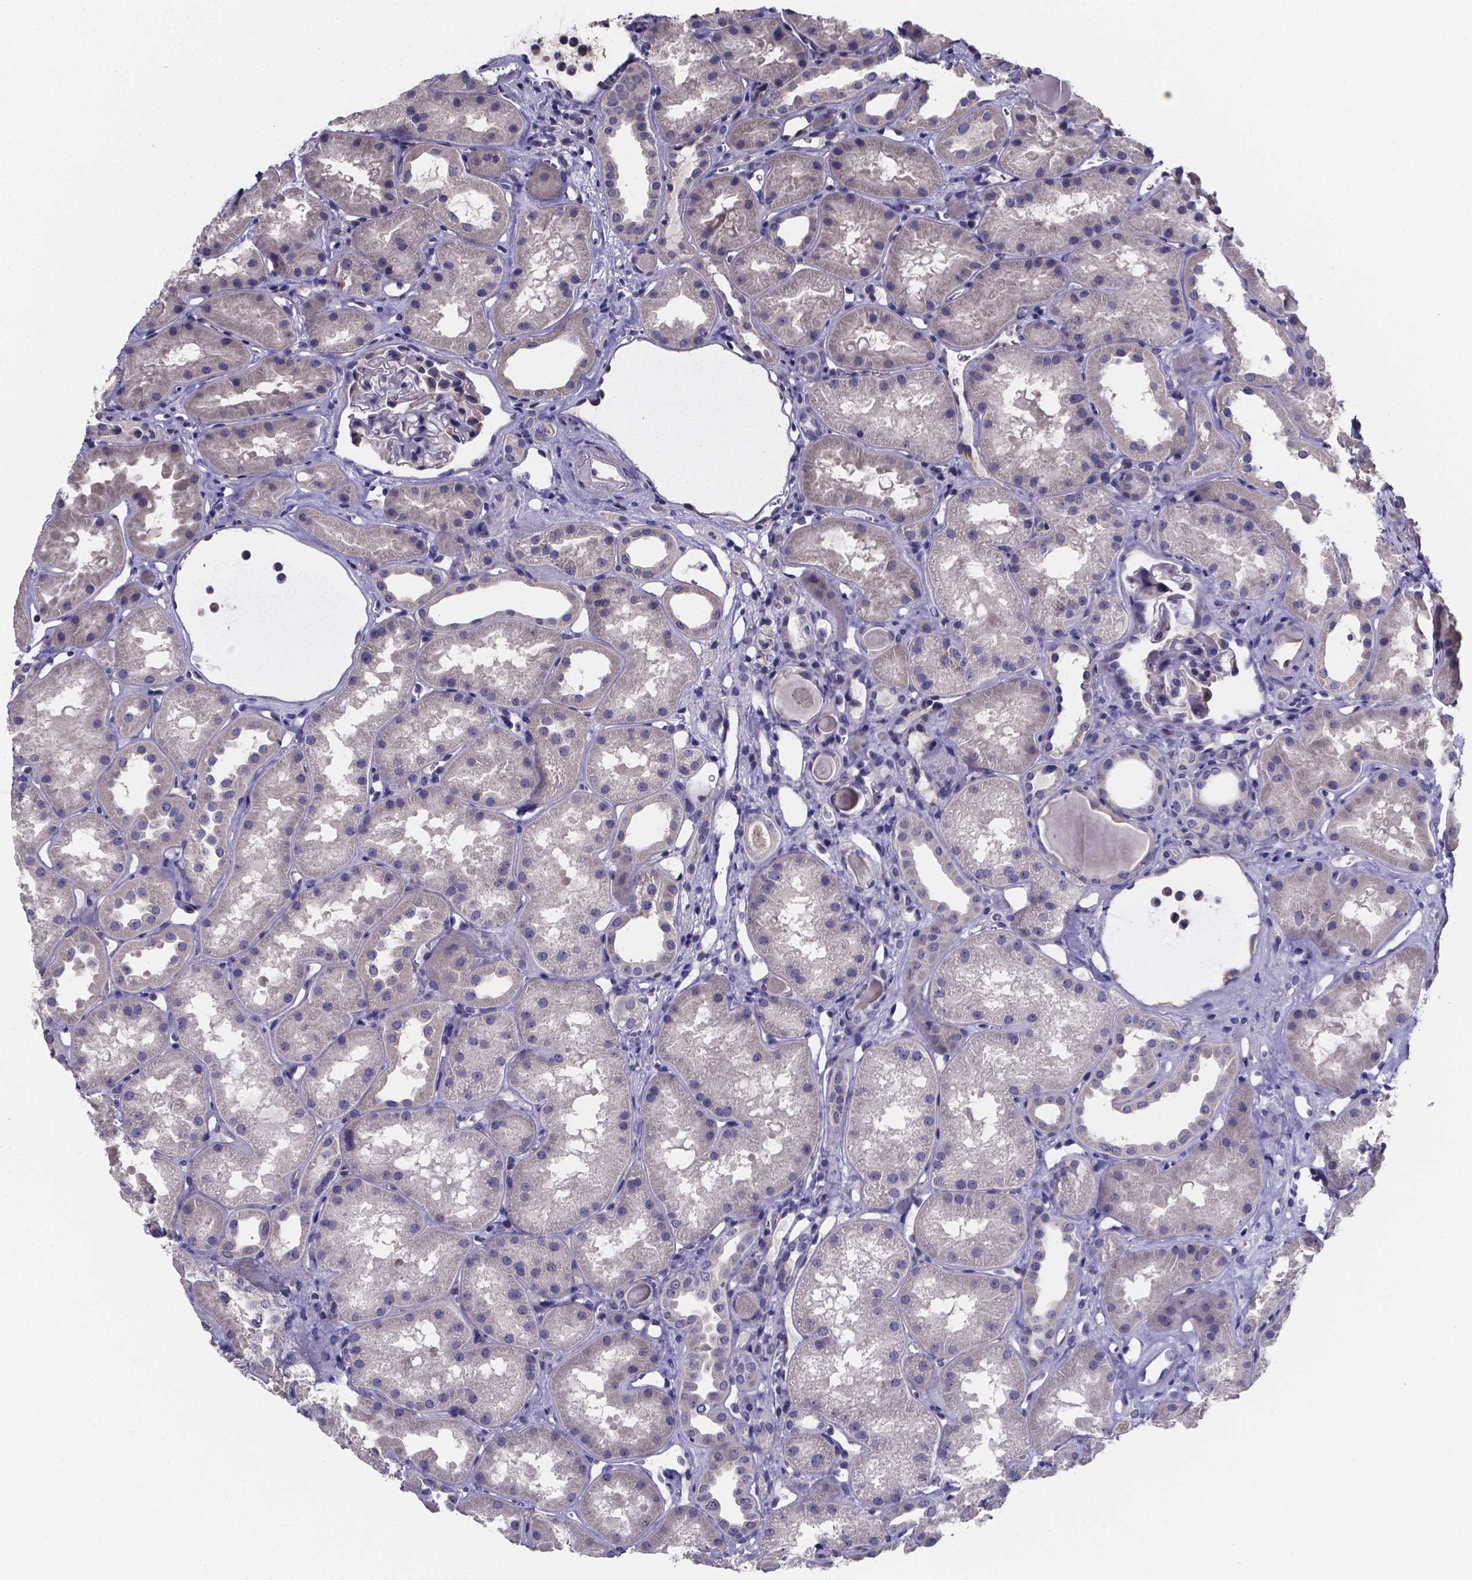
{"staining": {"intensity": "negative", "quantity": "none", "location": "none"}, "tissue": "kidney", "cell_type": "Cells in glomeruli", "image_type": "normal", "snomed": [{"axis": "morphology", "description": "Normal tissue, NOS"}, {"axis": "topography", "description": "Kidney"}], "caption": "DAB (3,3'-diaminobenzidine) immunohistochemical staining of benign human kidney reveals no significant expression in cells in glomeruli.", "gene": "SFRP4", "patient": {"sex": "male", "age": 61}}